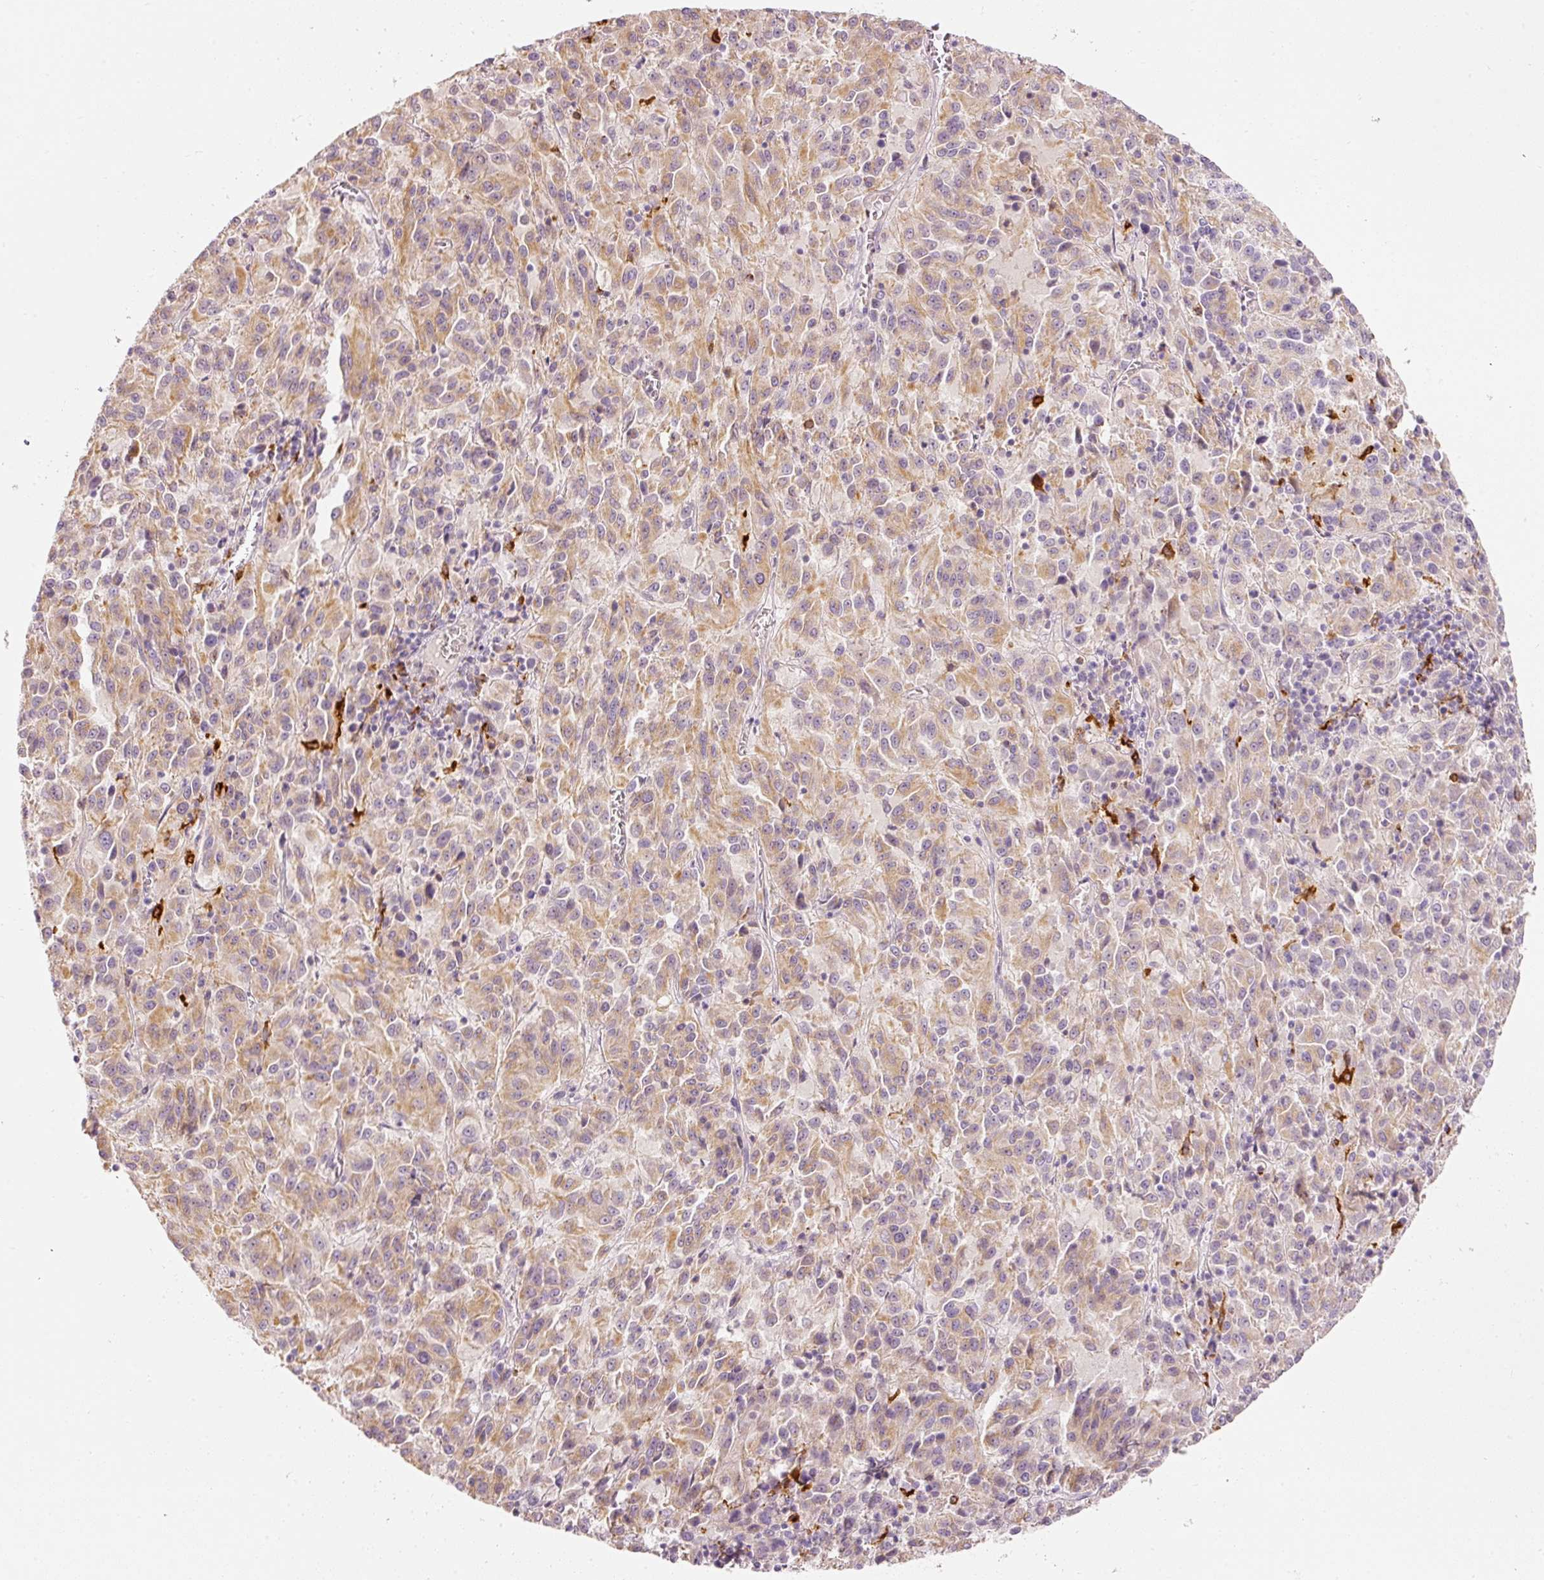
{"staining": {"intensity": "moderate", "quantity": ">75%", "location": "cytoplasmic/membranous"}, "tissue": "melanoma", "cell_type": "Tumor cells", "image_type": "cancer", "snomed": [{"axis": "morphology", "description": "Malignant melanoma, Metastatic site"}, {"axis": "topography", "description": "Lung"}], "caption": "Melanoma stained with a protein marker exhibits moderate staining in tumor cells.", "gene": "MTHFD2", "patient": {"sex": "male", "age": 64}}